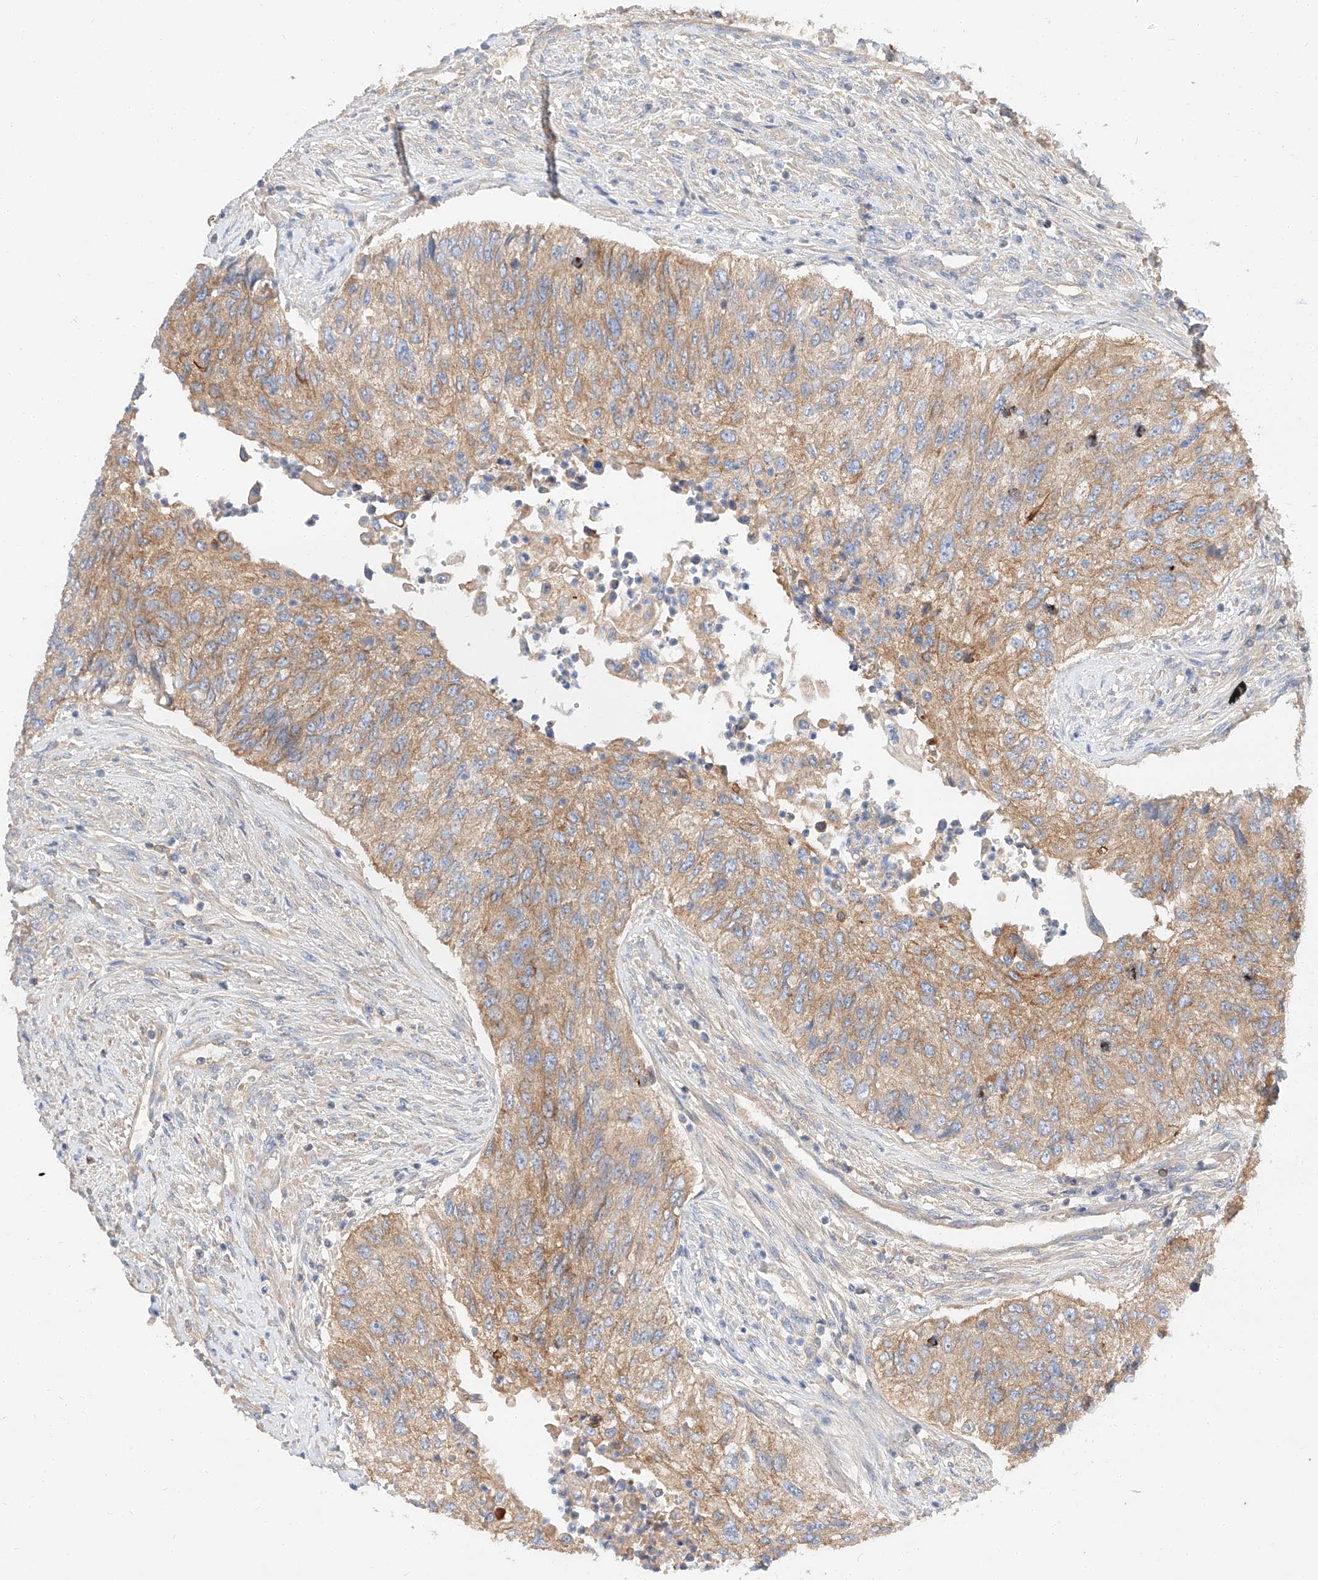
{"staining": {"intensity": "moderate", "quantity": ">75%", "location": "cytoplasmic/membranous"}, "tissue": "urothelial cancer", "cell_type": "Tumor cells", "image_type": "cancer", "snomed": [{"axis": "morphology", "description": "Urothelial carcinoma, High grade"}, {"axis": "topography", "description": "Urinary bladder"}], "caption": "Urothelial cancer stained with DAB (3,3'-diaminobenzidine) immunohistochemistry (IHC) shows medium levels of moderate cytoplasmic/membranous staining in approximately >75% of tumor cells.", "gene": "MAP7", "patient": {"sex": "female", "age": 60}}